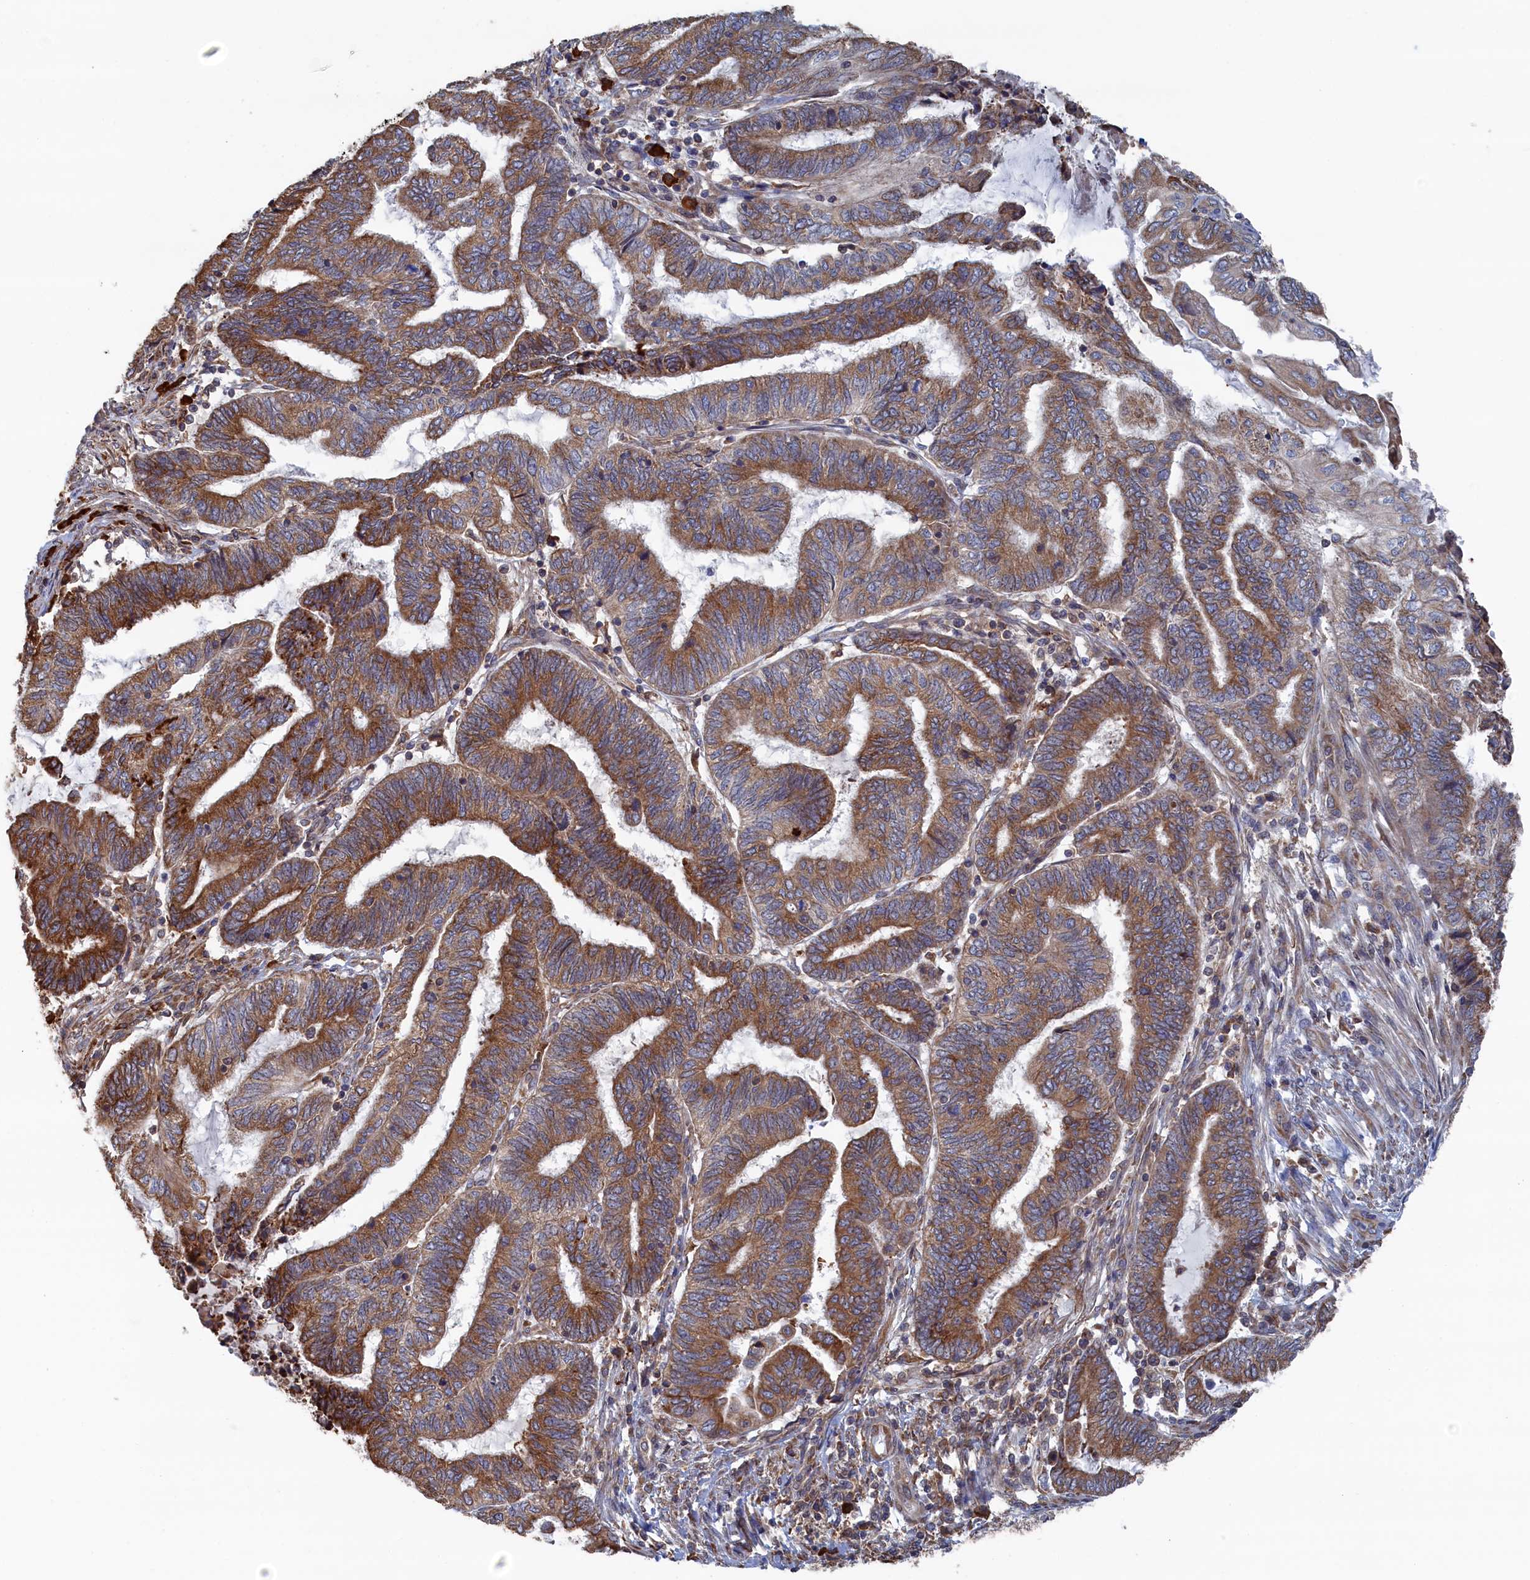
{"staining": {"intensity": "moderate", "quantity": ">75%", "location": "cytoplasmic/membranous"}, "tissue": "endometrial cancer", "cell_type": "Tumor cells", "image_type": "cancer", "snomed": [{"axis": "morphology", "description": "Adenocarcinoma, NOS"}, {"axis": "topography", "description": "Uterus"}, {"axis": "topography", "description": "Endometrium"}], "caption": "This image displays immunohistochemistry staining of endometrial cancer (adenocarcinoma), with medium moderate cytoplasmic/membranous positivity in about >75% of tumor cells.", "gene": "BPIFB6", "patient": {"sex": "female", "age": 70}}